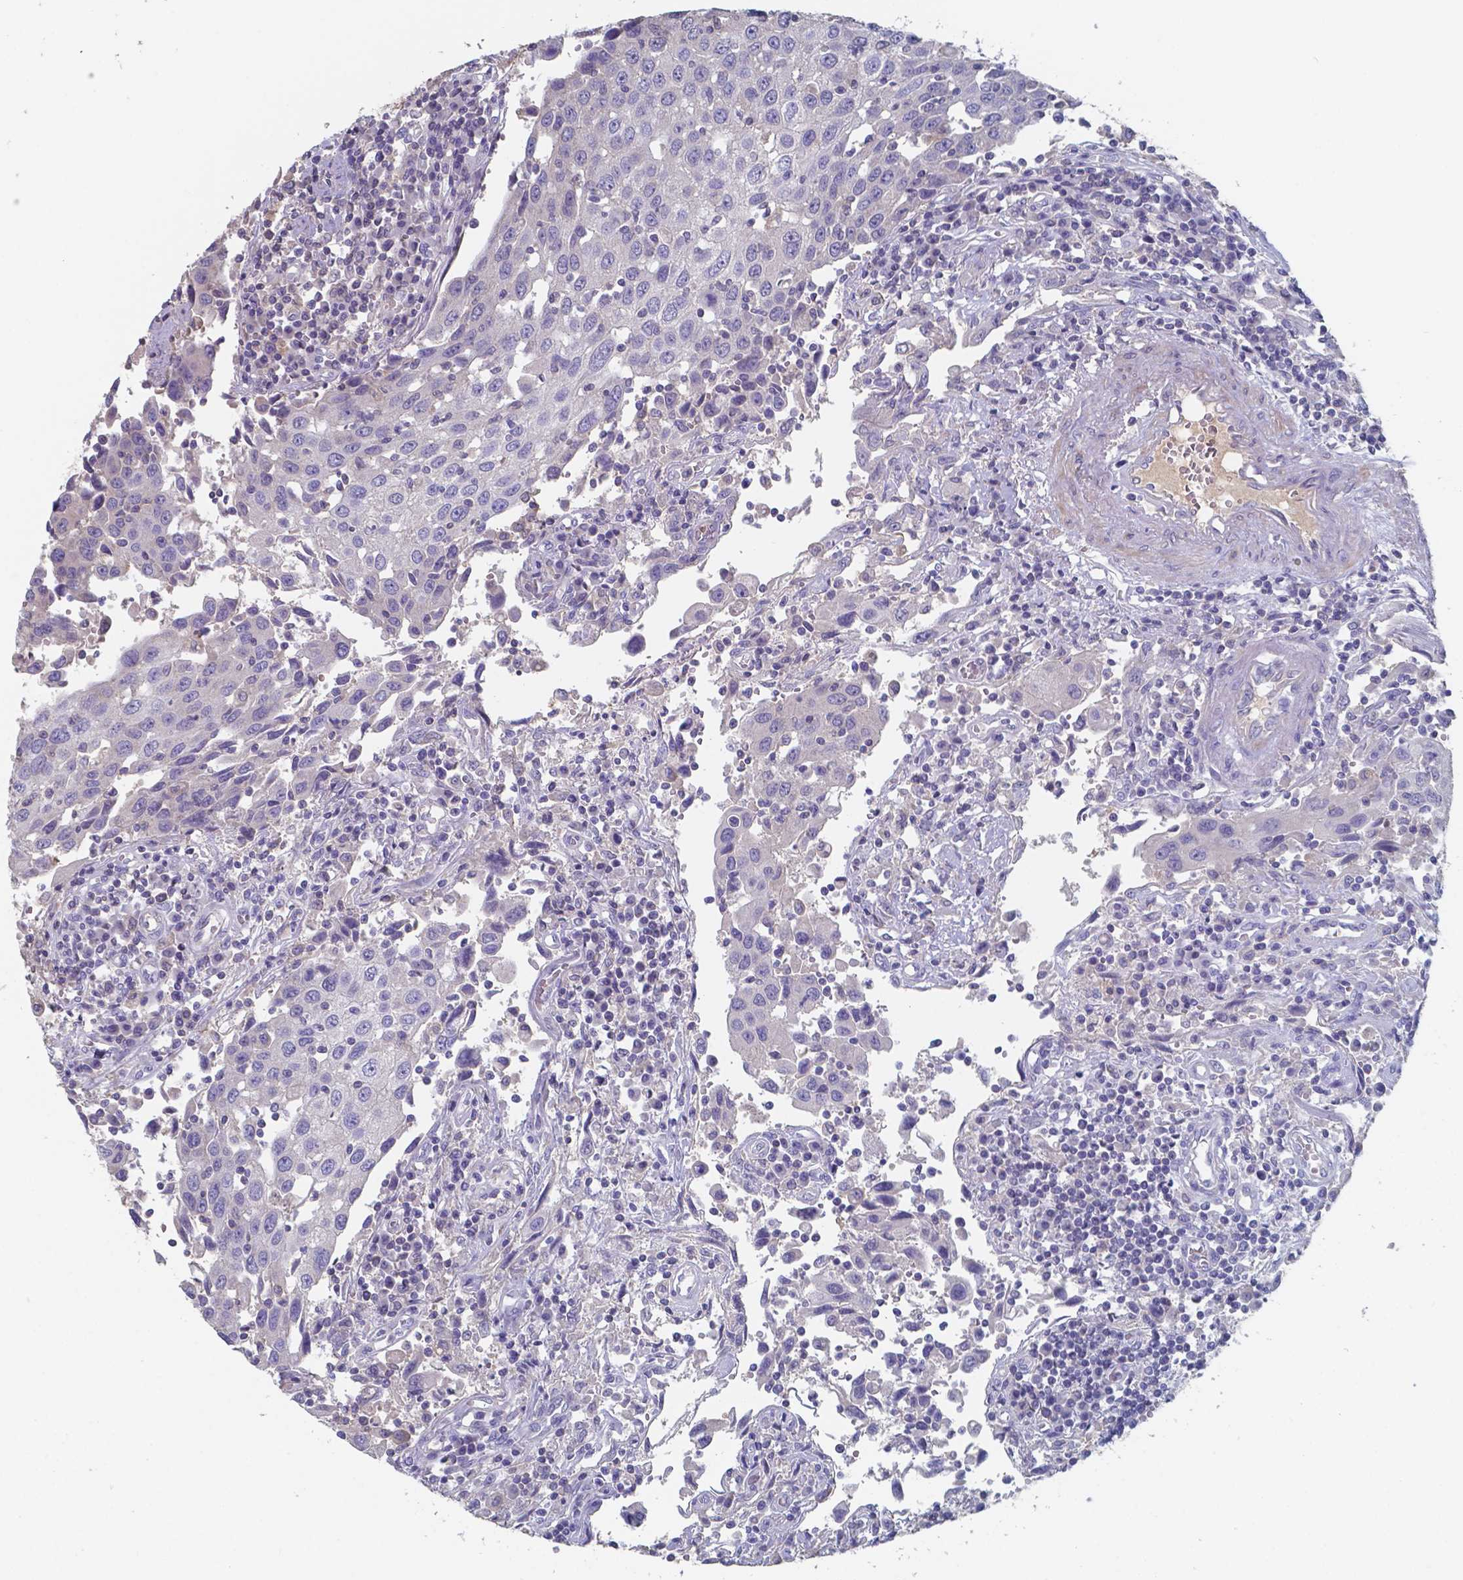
{"staining": {"intensity": "negative", "quantity": "none", "location": "none"}, "tissue": "urothelial cancer", "cell_type": "Tumor cells", "image_type": "cancer", "snomed": [{"axis": "morphology", "description": "Urothelial carcinoma, High grade"}, {"axis": "topography", "description": "Urinary bladder"}], "caption": "Urothelial cancer stained for a protein using immunohistochemistry (IHC) reveals no staining tumor cells.", "gene": "BTBD17", "patient": {"sex": "female", "age": 85}}